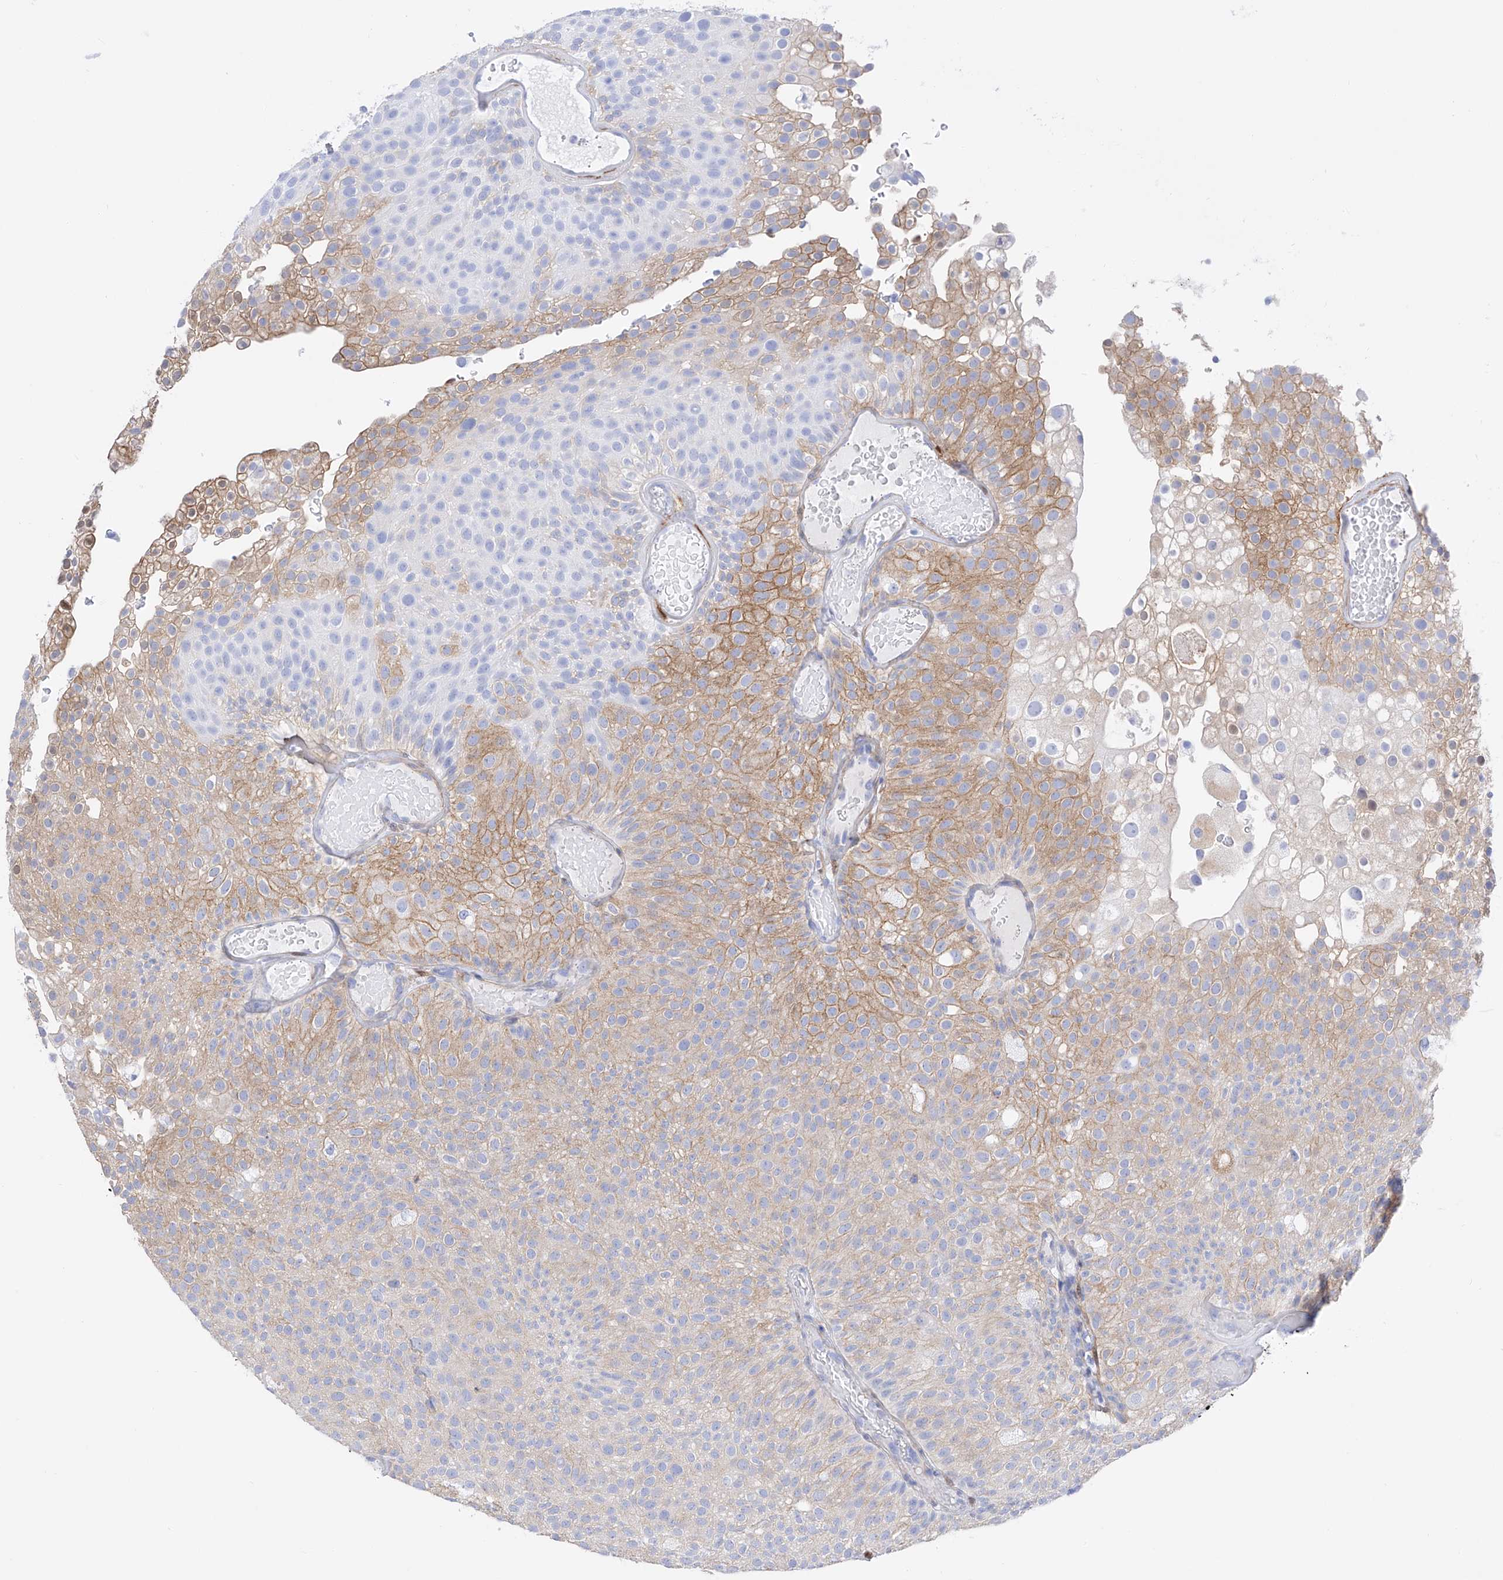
{"staining": {"intensity": "moderate", "quantity": "<25%", "location": "cytoplasmic/membranous"}, "tissue": "urothelial cancer", "cell_type": "Tumor cells", "image_type": "cancer", "snomed": [{"axis": "morphology", "description": "Urothelial carcinoma, Low grade"}, {"axis": "topography", "description": "Urinary bladder"}], "caption": "A brown stain labels moderate cytoplasmic/membranous staining of a protein in urothelial carcinoma (low-grade) tumor cells.", "gene": "TRPC7", "patient": {"sex": "male", "age": 78}}